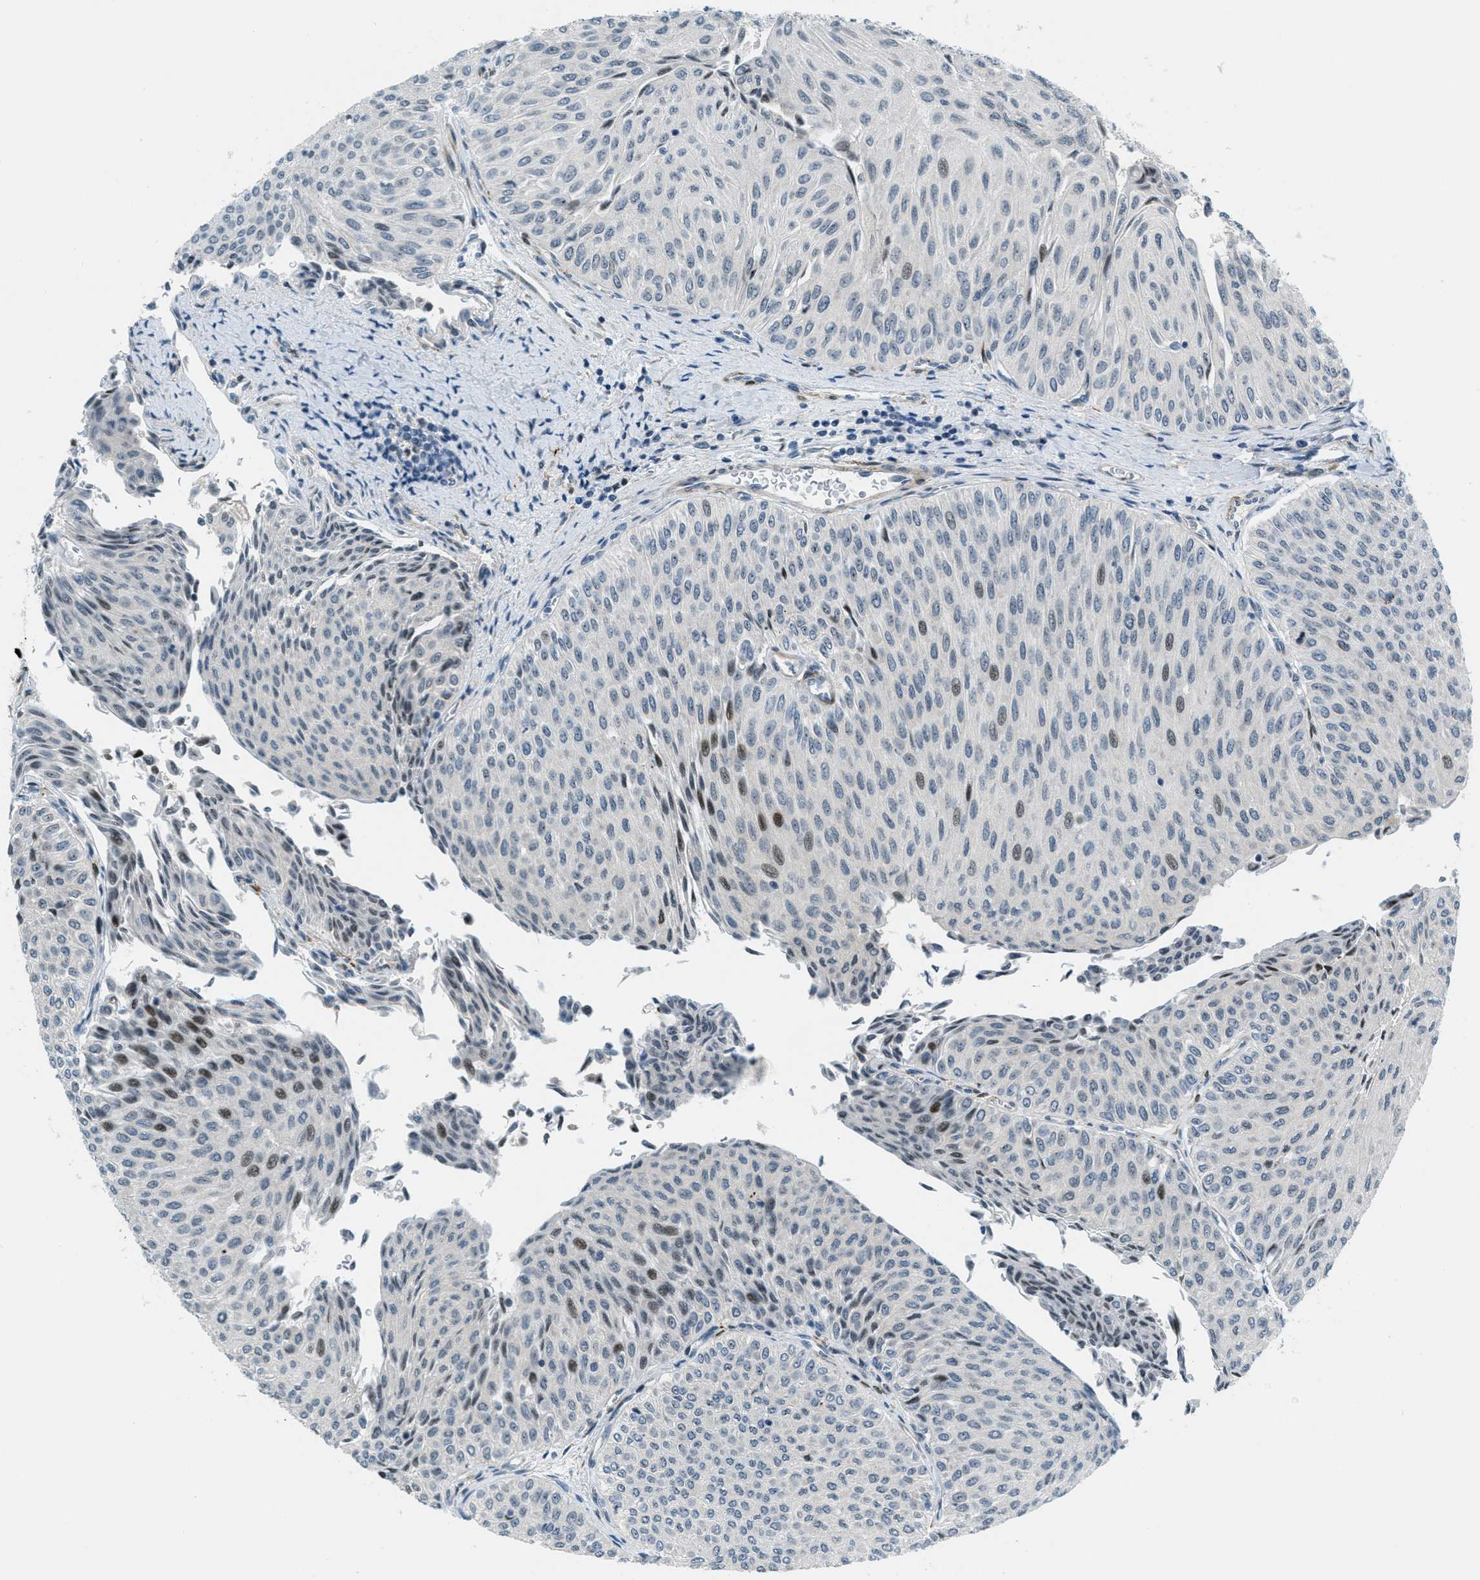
{"staining": {"intensity": "moderate", "quantity": "<25%", "location": "nuclear"}, "tissue": "urothelial cancer", "cell_type": "Tumor cells", "image_type": "cancer", "snomed": [{"axis": "morphology", "description": "Urothelial carcinoma, Low grade"}, {"axis": "topography", "description": "Urinary bladder"}], "caption": "Tumor cells reveal moderate nuclear positivity in about <25% of cells in urothelial carcinoma (low-grade).", "gene": "ZDHHC23", "patient": {"sex": "male", "age": 78}}